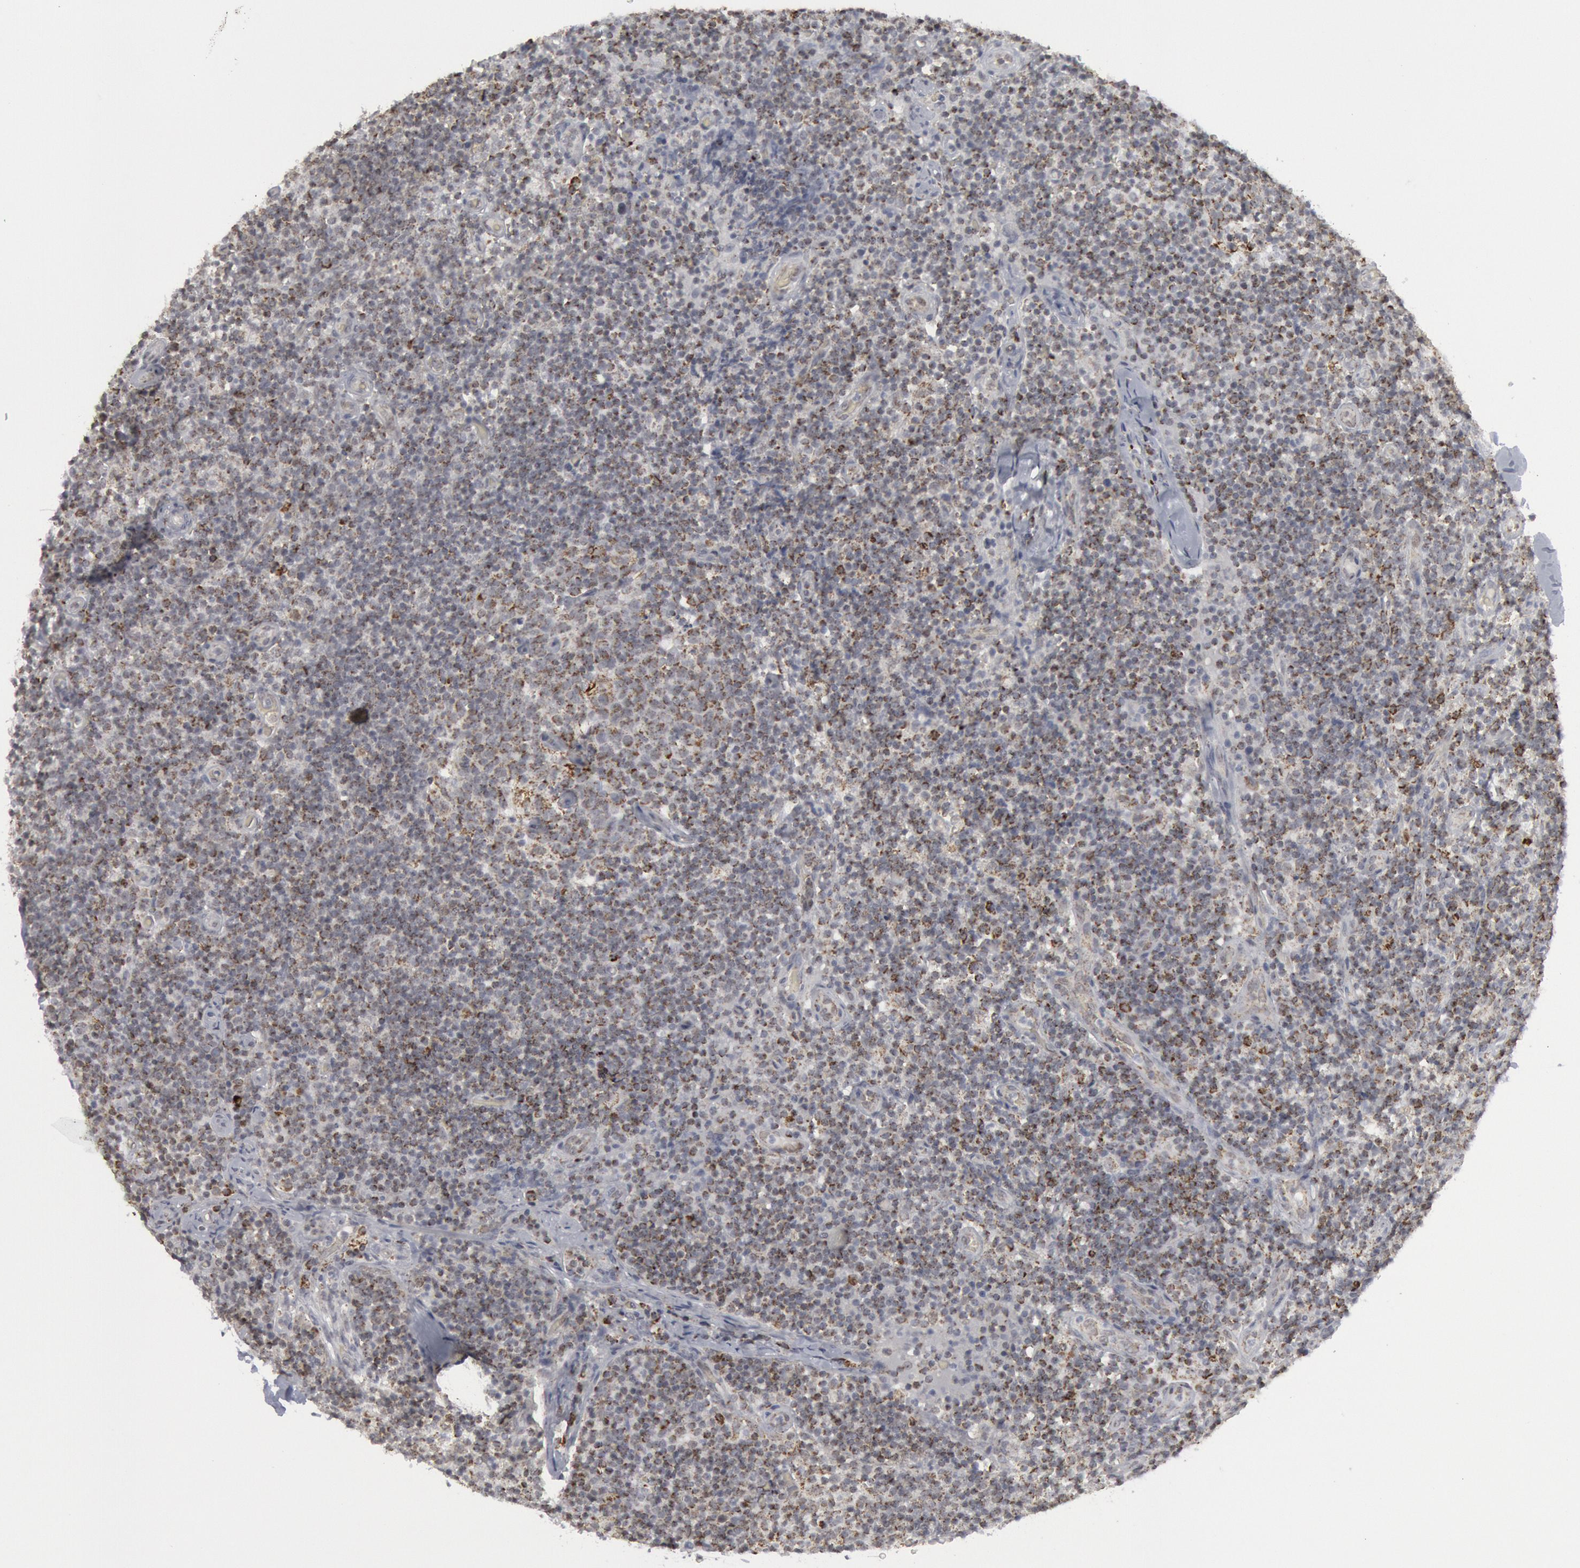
{"staining": {"intensity": "moderate", "quantity": ">75%", "location": "cytoplasmic/membranous"}, "tissue": "lymph node", "cell_type": "Germinal center cells", "image_type": "normal", "snomed": [{"axis": "morphology", "description": "Normal tissue, NOS"}, {"axis": "morphology", "description": "Inflammation, NOS"}, {"axis": "topography", "description": "Lymph node"}], "caption": "Immunohistochemistry (IHC) image of unremarkable lymph node: lymph node stained using immunohistochemistry reveals medium levels of moderate protein expression localized specifically in the cytoplasmic/membranous of germinal center cells, appearing as a cytoplasmic/membranous brown color.", "gene": "CASP9", "patient": {"sex": "male", "age": 46}}